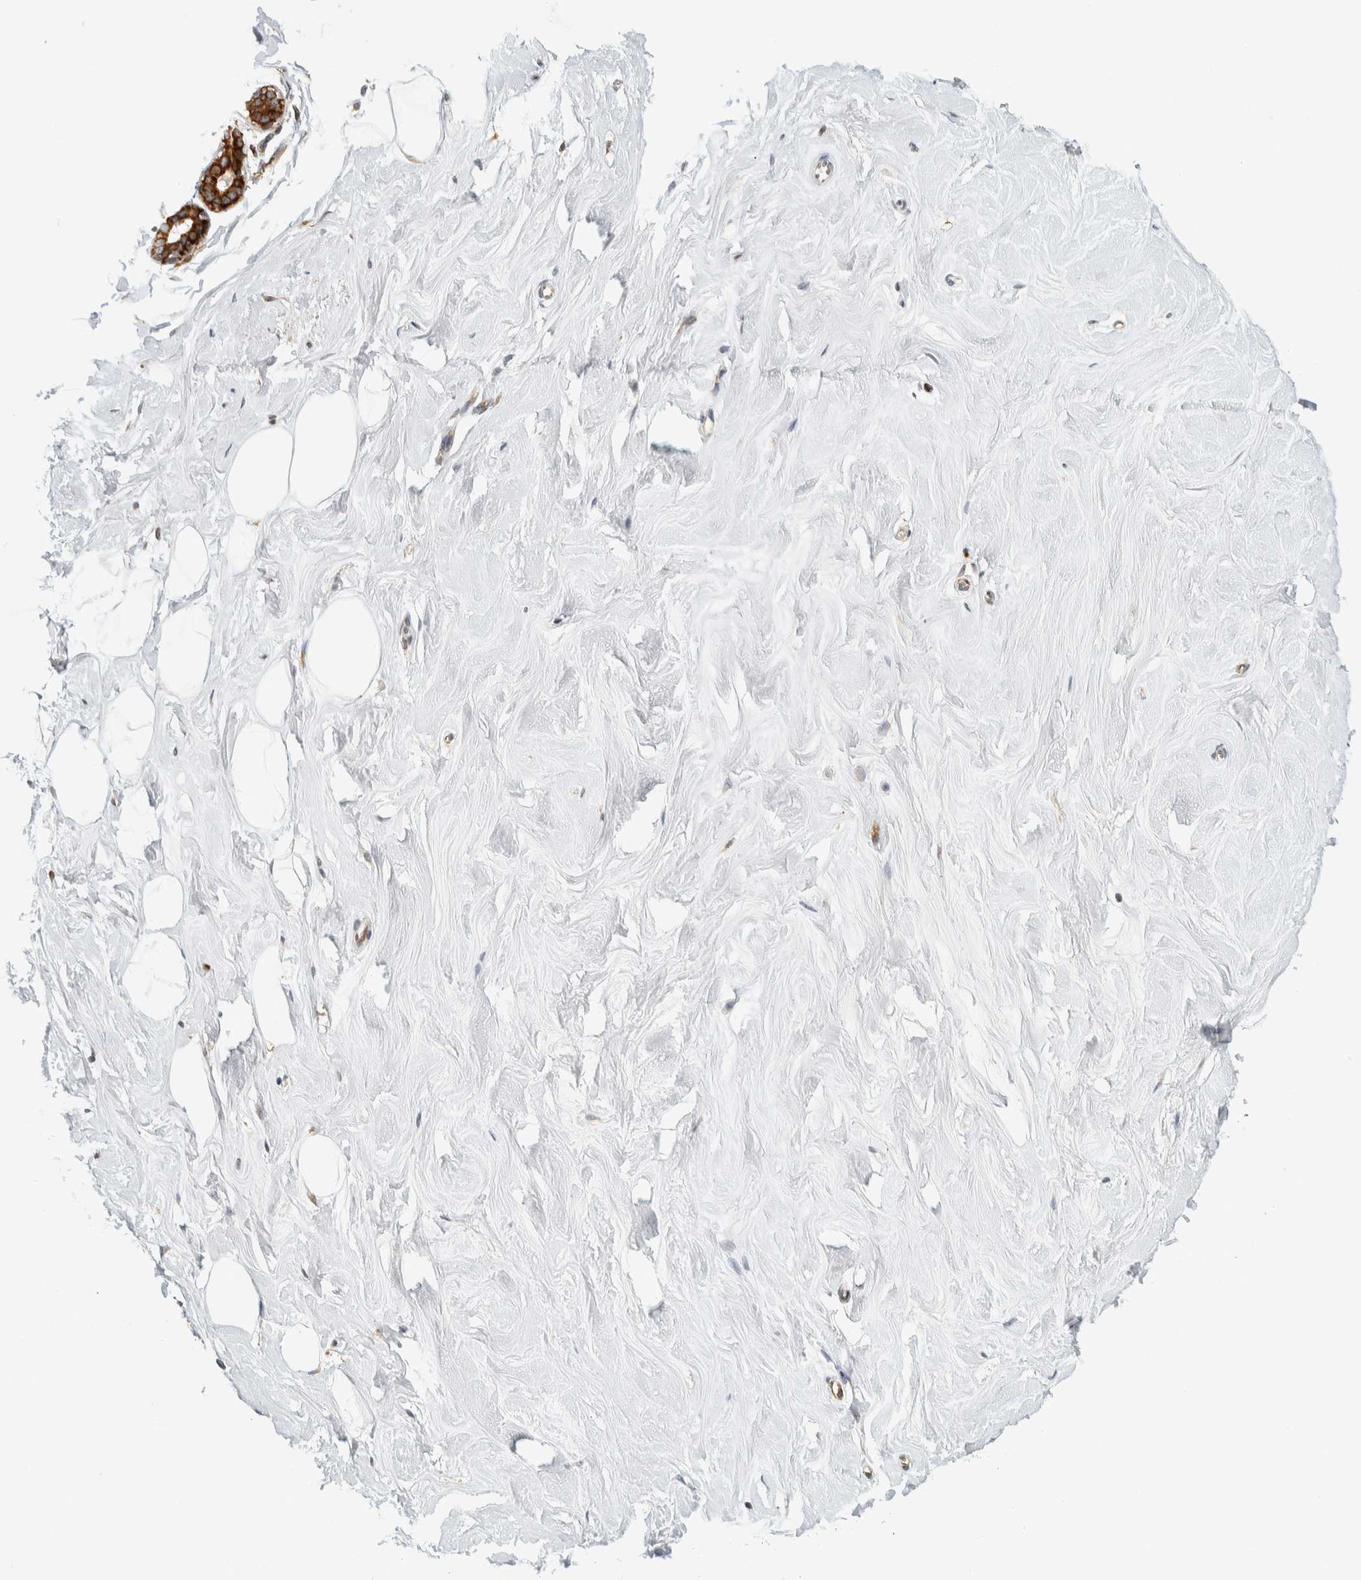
{"staining": {"intensity": "negative", "quantity": "none", "location": "none"}, "tissue": "breast", "cell_type": "Adipocytes", "image_type": "normal", "snomed": [{"axis": "morphology", "description": "Normal tissue, NOS"}, {"axis": "topography", "description": "Breast"}], "caption": "DAB immunohistochemical staining of benign breast reveals no significant staining in adipocytes. The staining was performed using DAB to visualize the protein expression in brown, while the nuclei were stained in blue with hematoxylin (Magnification: 20x).", "gene": "LLGL2", "patient": {"sex": "female", "age": 23}}